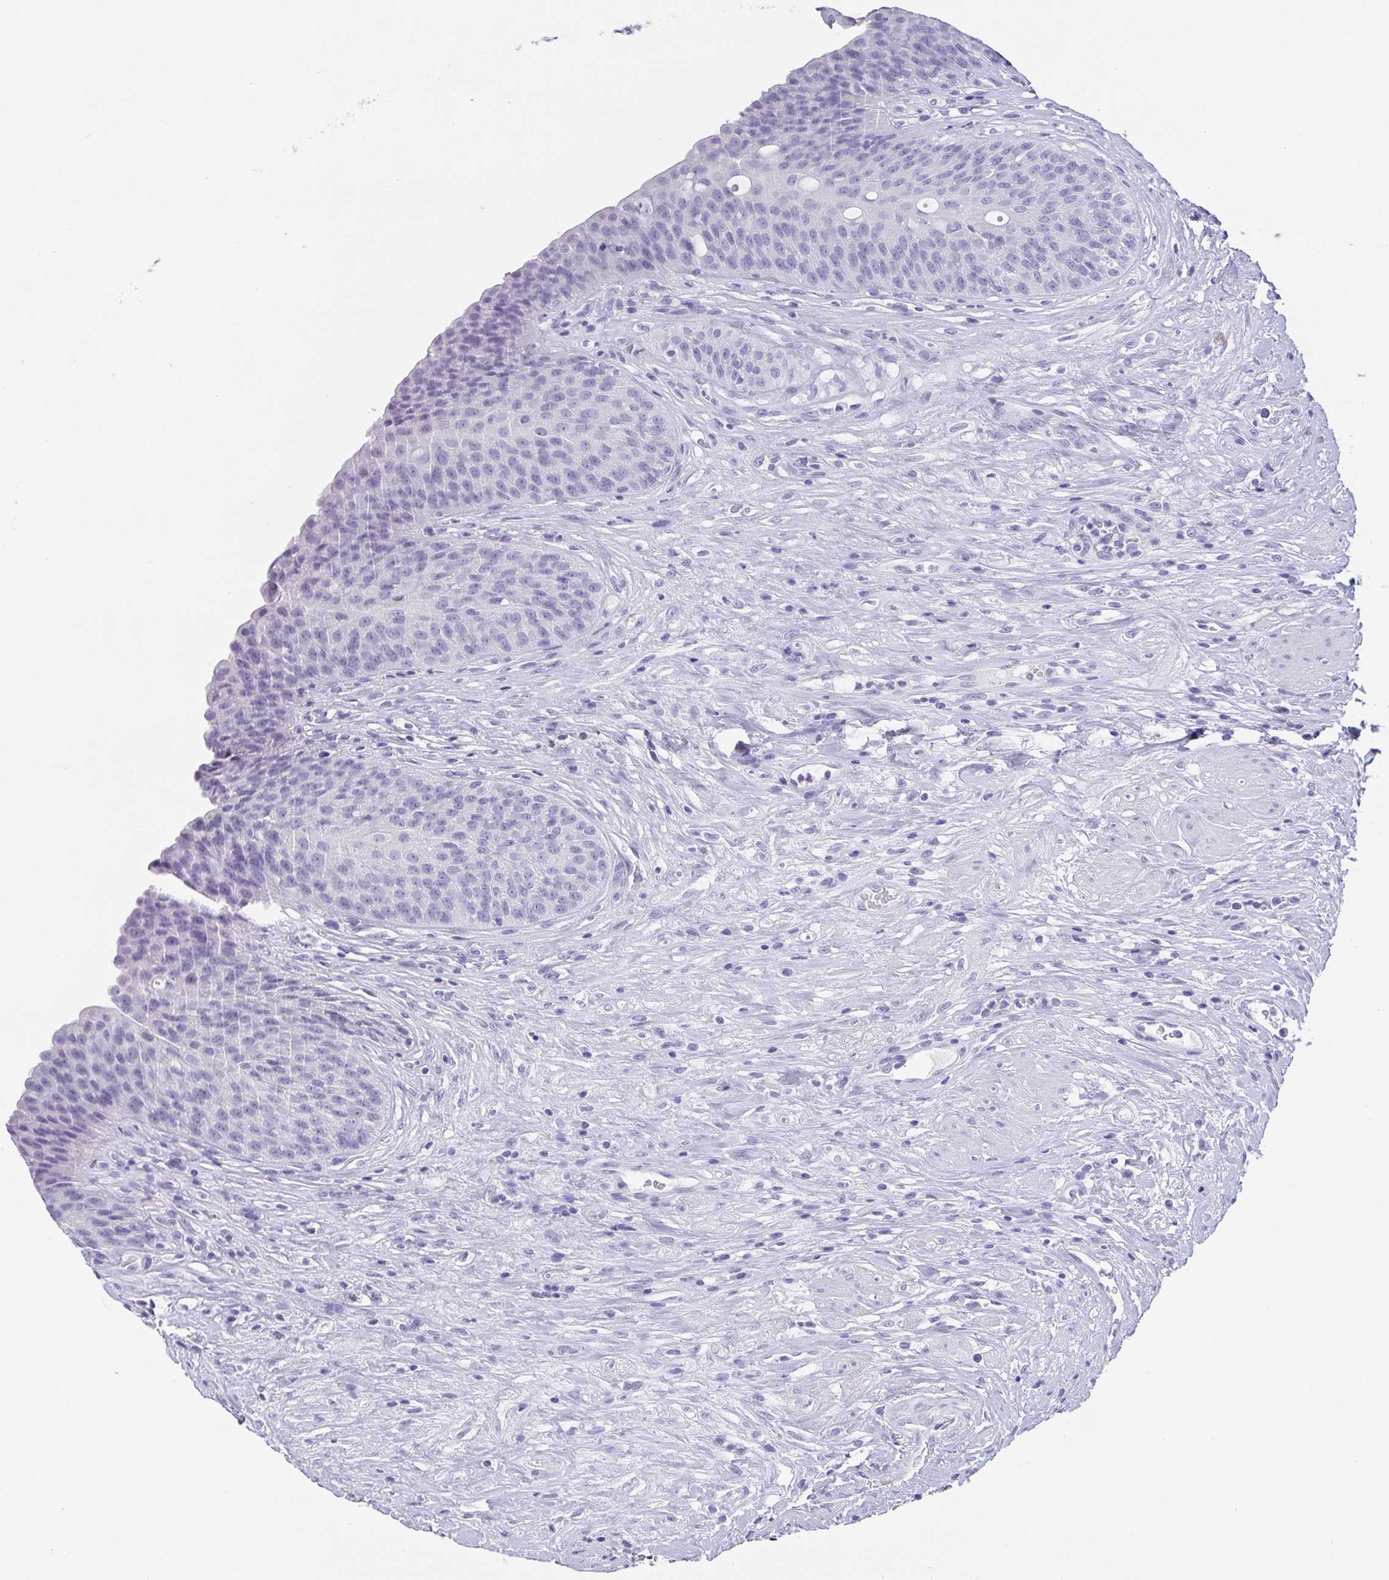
{"staining": {"intensity": "negative", "quantity": "none", "location": "none"}, "tissue": "urinary bladder", "cell_type": "Urothelial cells", "image_type": "normal", "snomed": [{"axis": "morphology", "description": "Normal tissue, NOS"}, {"axis": "topography", "description": "Urinary bladder"}], "caption": "Protein analysis of unremarkable urinary bladder displays no significant positivity in urothelial cells.", "gene": "SCGN", "patient": {"sex": "female", "age": 56}}